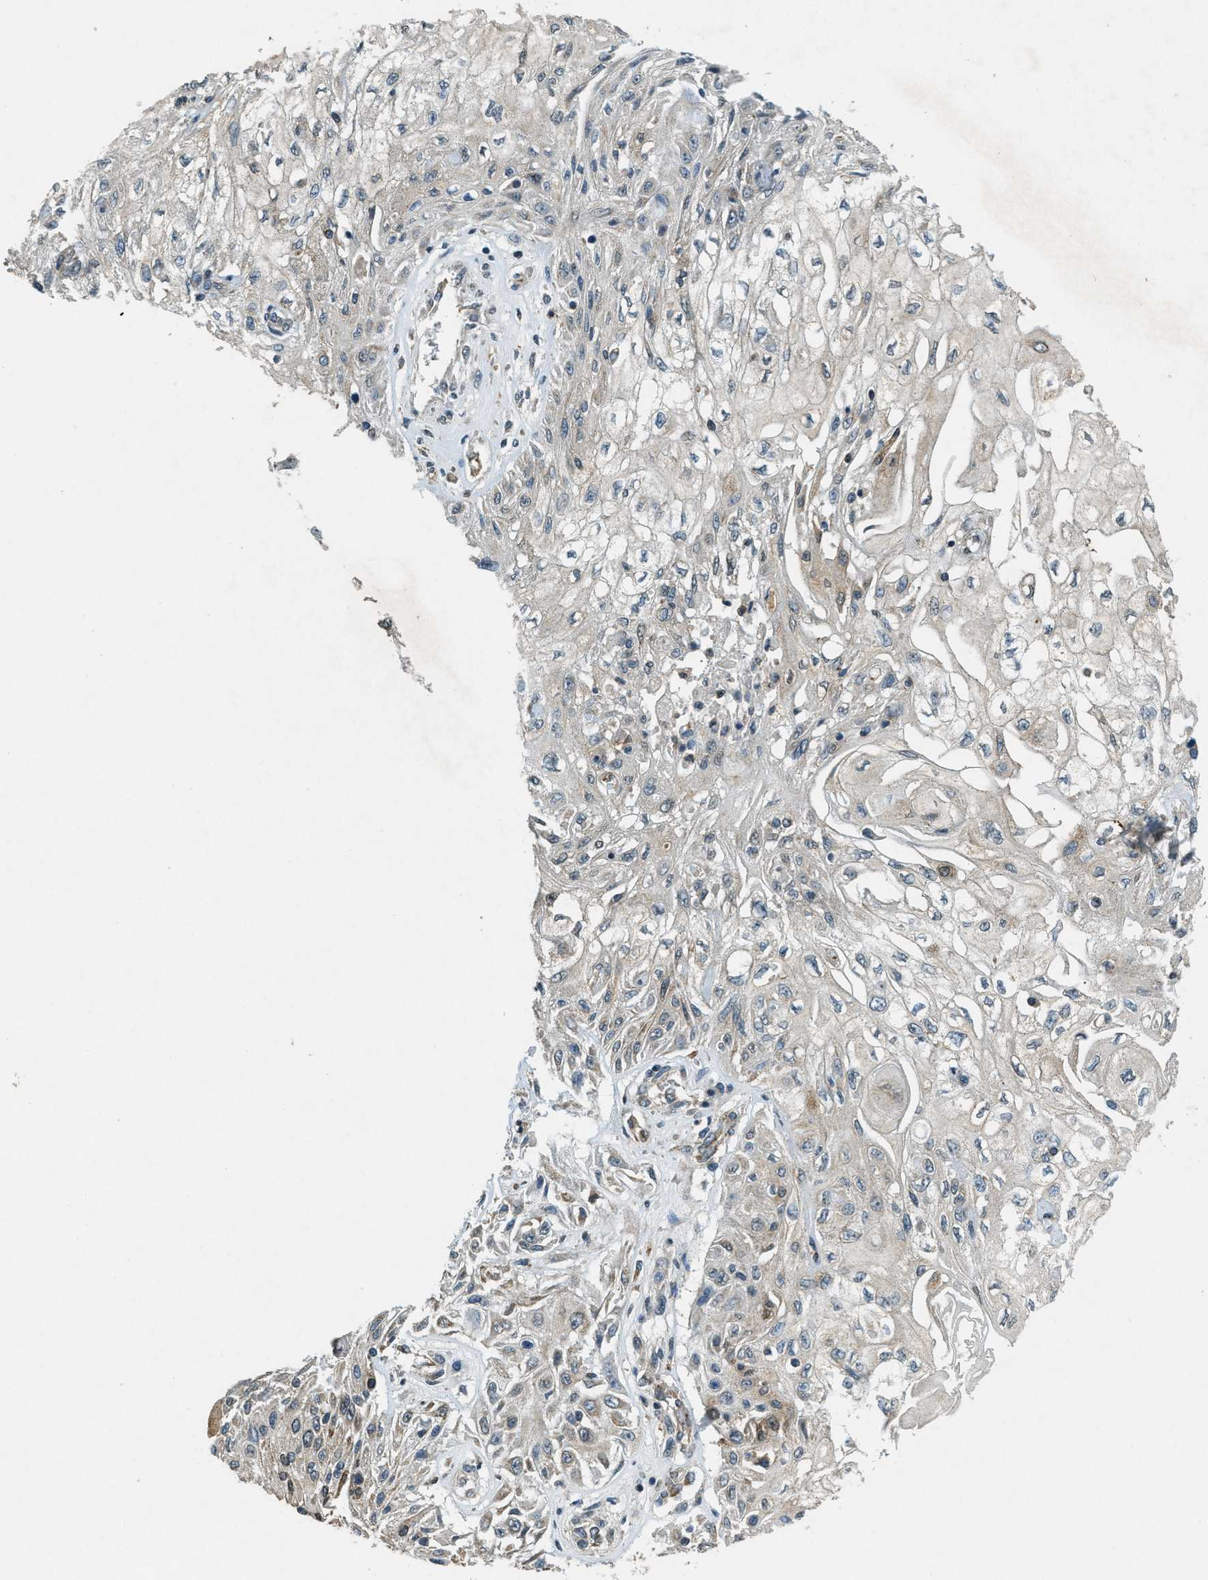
{"staining": {"intensity": "weak", "quantity": "<25%", "location": "cytoplasmic/membranous"}, "tissue": "skin cancer", "cell_type": "Tumor cells", "image_type": "cancer", "snomed": [{"axis": "morphology", "description": "Squamous cell carcinoma, NOS"}, {"axis": "topography", "description": "Skin"}], "caption": "This photomicrograph is of skin cancer stained with IHC to label a protein in brown with the nuclei are counter-stained blue. There is no staining in tumor cells.", "gene": "RAB3D", "patient": {"sex": "male", "age": 75}}